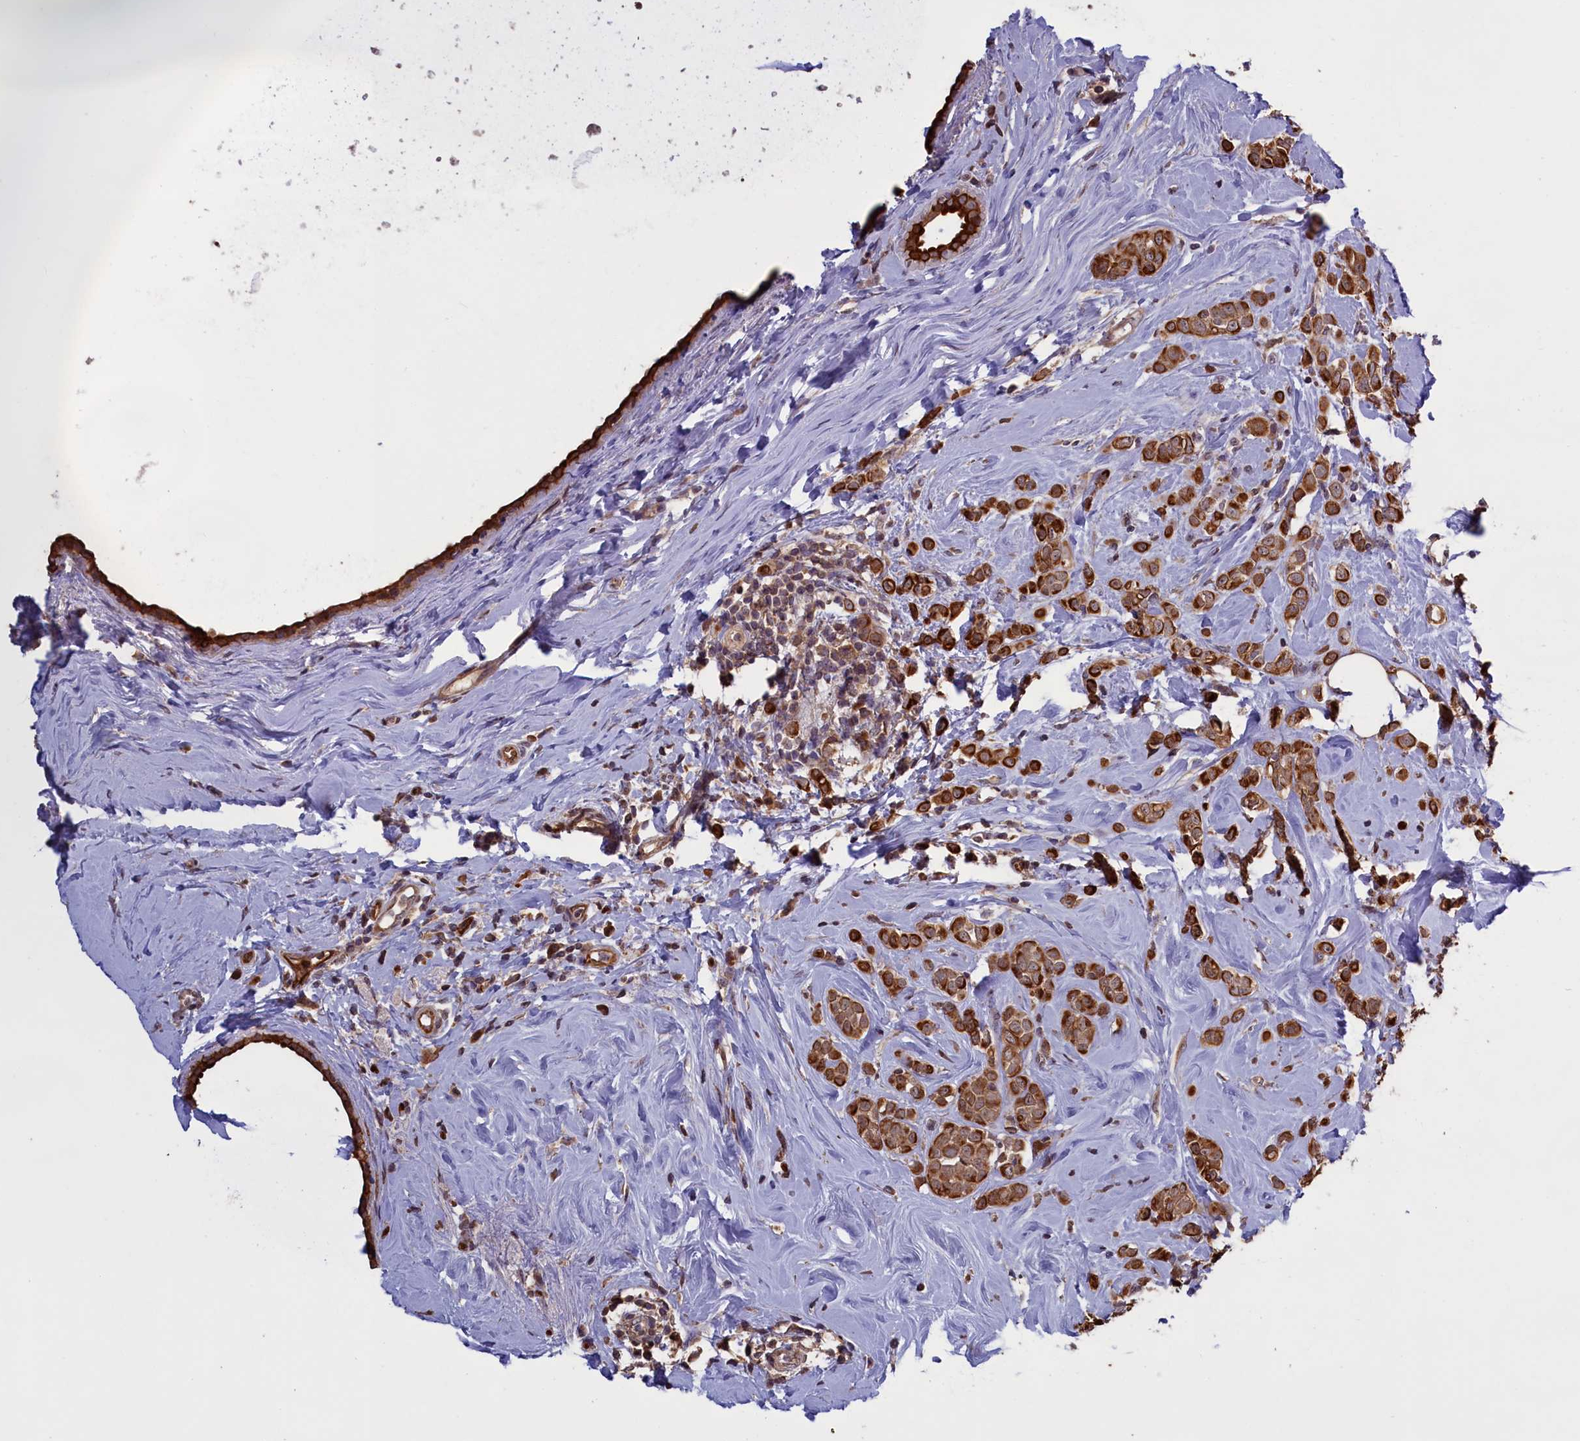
{"staining": {"intensity": "strong", "quantity": ">75%", "location": "cytoplasmic/membranous"}, "tissue": "breast cancer", "cell_type": "Tumor cells", "image_type": "cancer", "snomed": [{"axis": "morphology", "description": "Lobular carcinoma"}, {"axis": "topography", "description": "Breast"}], "caption": "An immunohistochemistry (IHC) micrograph of neoplastic tissue is shown. Protein staining in brown labels strong cytoplasmic/membranous positivity in breast cancer (lobular carcinoma) within tumor cells. The staining was performed using DAB, with brown indicating positive protein expression. Nuclei are stained blue with hematoxylin.", "gene": "DENND1B", "patient": {"sex": "female", "age": 47}}